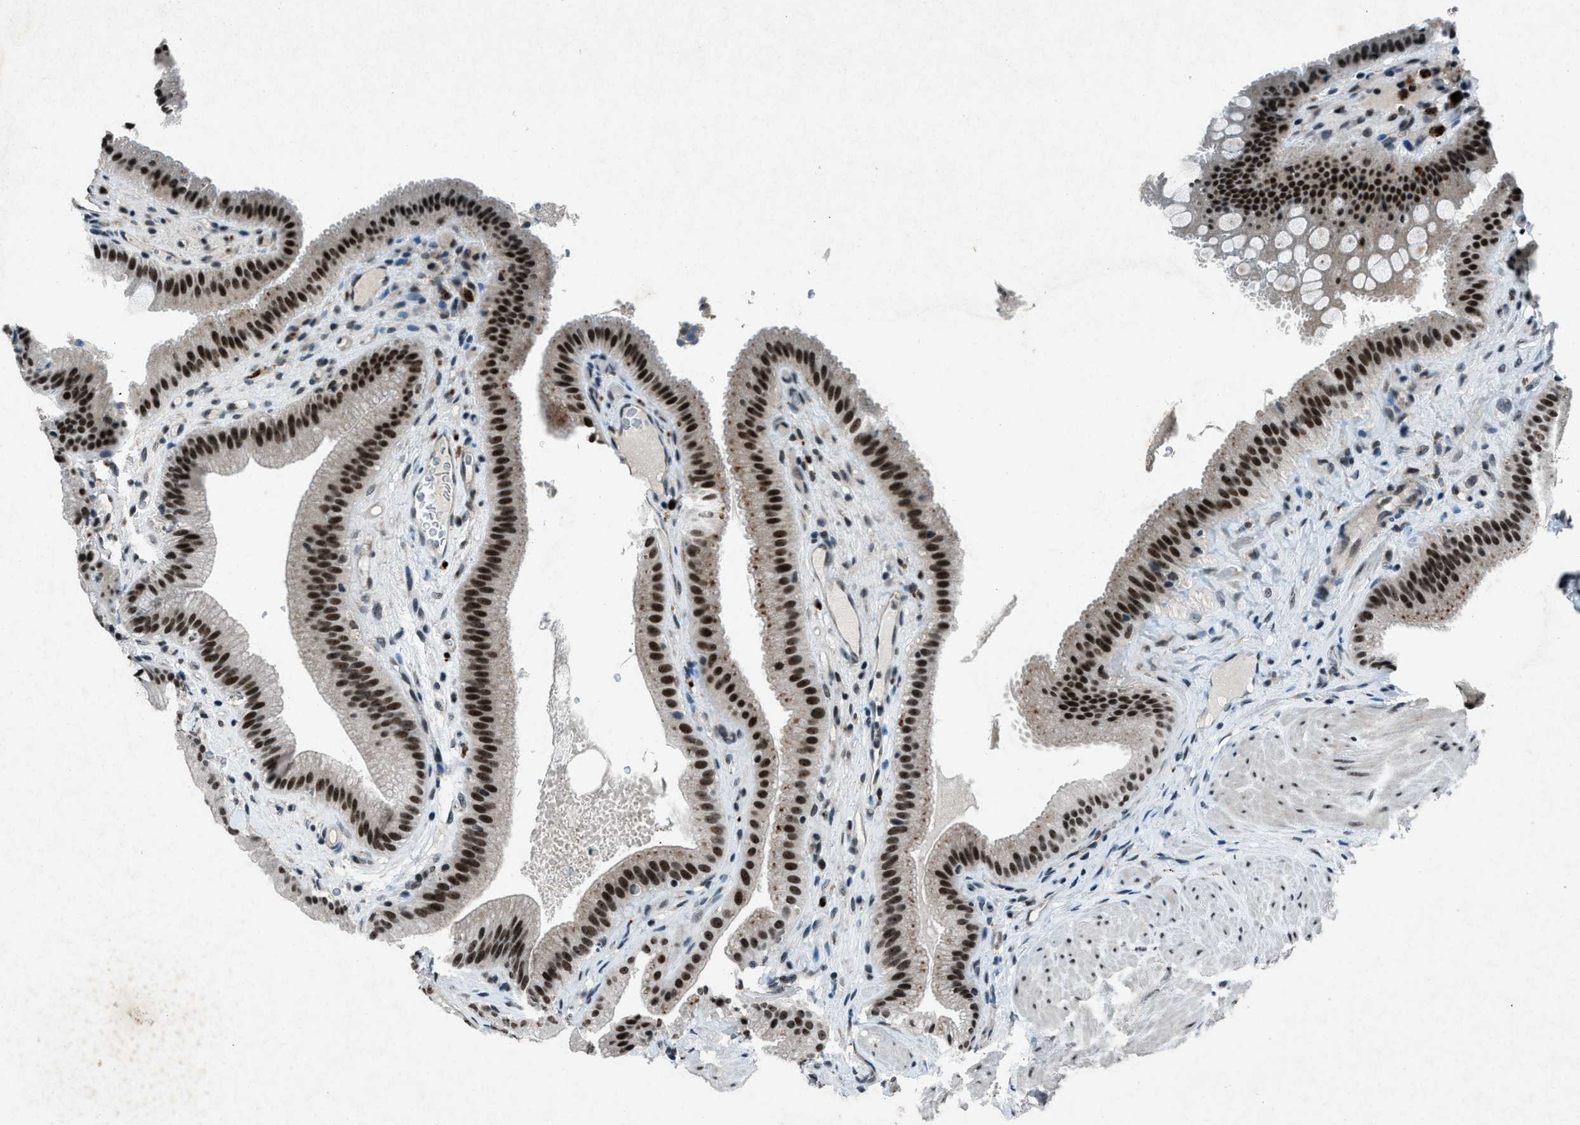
{"staining": {"intensity": "strong", "quantity": ">75%", "location": "cytoplasmic/membranous,nuclear"}, "tissue": "gallbladder", "cell_type": "Glandular cells", "image_type": "normal", "snomed": [{"axis": "morphology", "description": "Normal tissue, NOS"}, {"axis": "topography", "description": "Gallbladder"}], "caption": "High-magnification brightfield microscopy of benign gallbladder stained with DAB (3,3'-diaminobenzidine) (brown) and counterstained with hematoxylin (blue). glandular cells exhibit strong cytoplasmic/membranous,nuclear positivity is identified in approximately>75% of cells.", "gene": "ADCY1", "patient": {"sex": "male", "age": 49}}